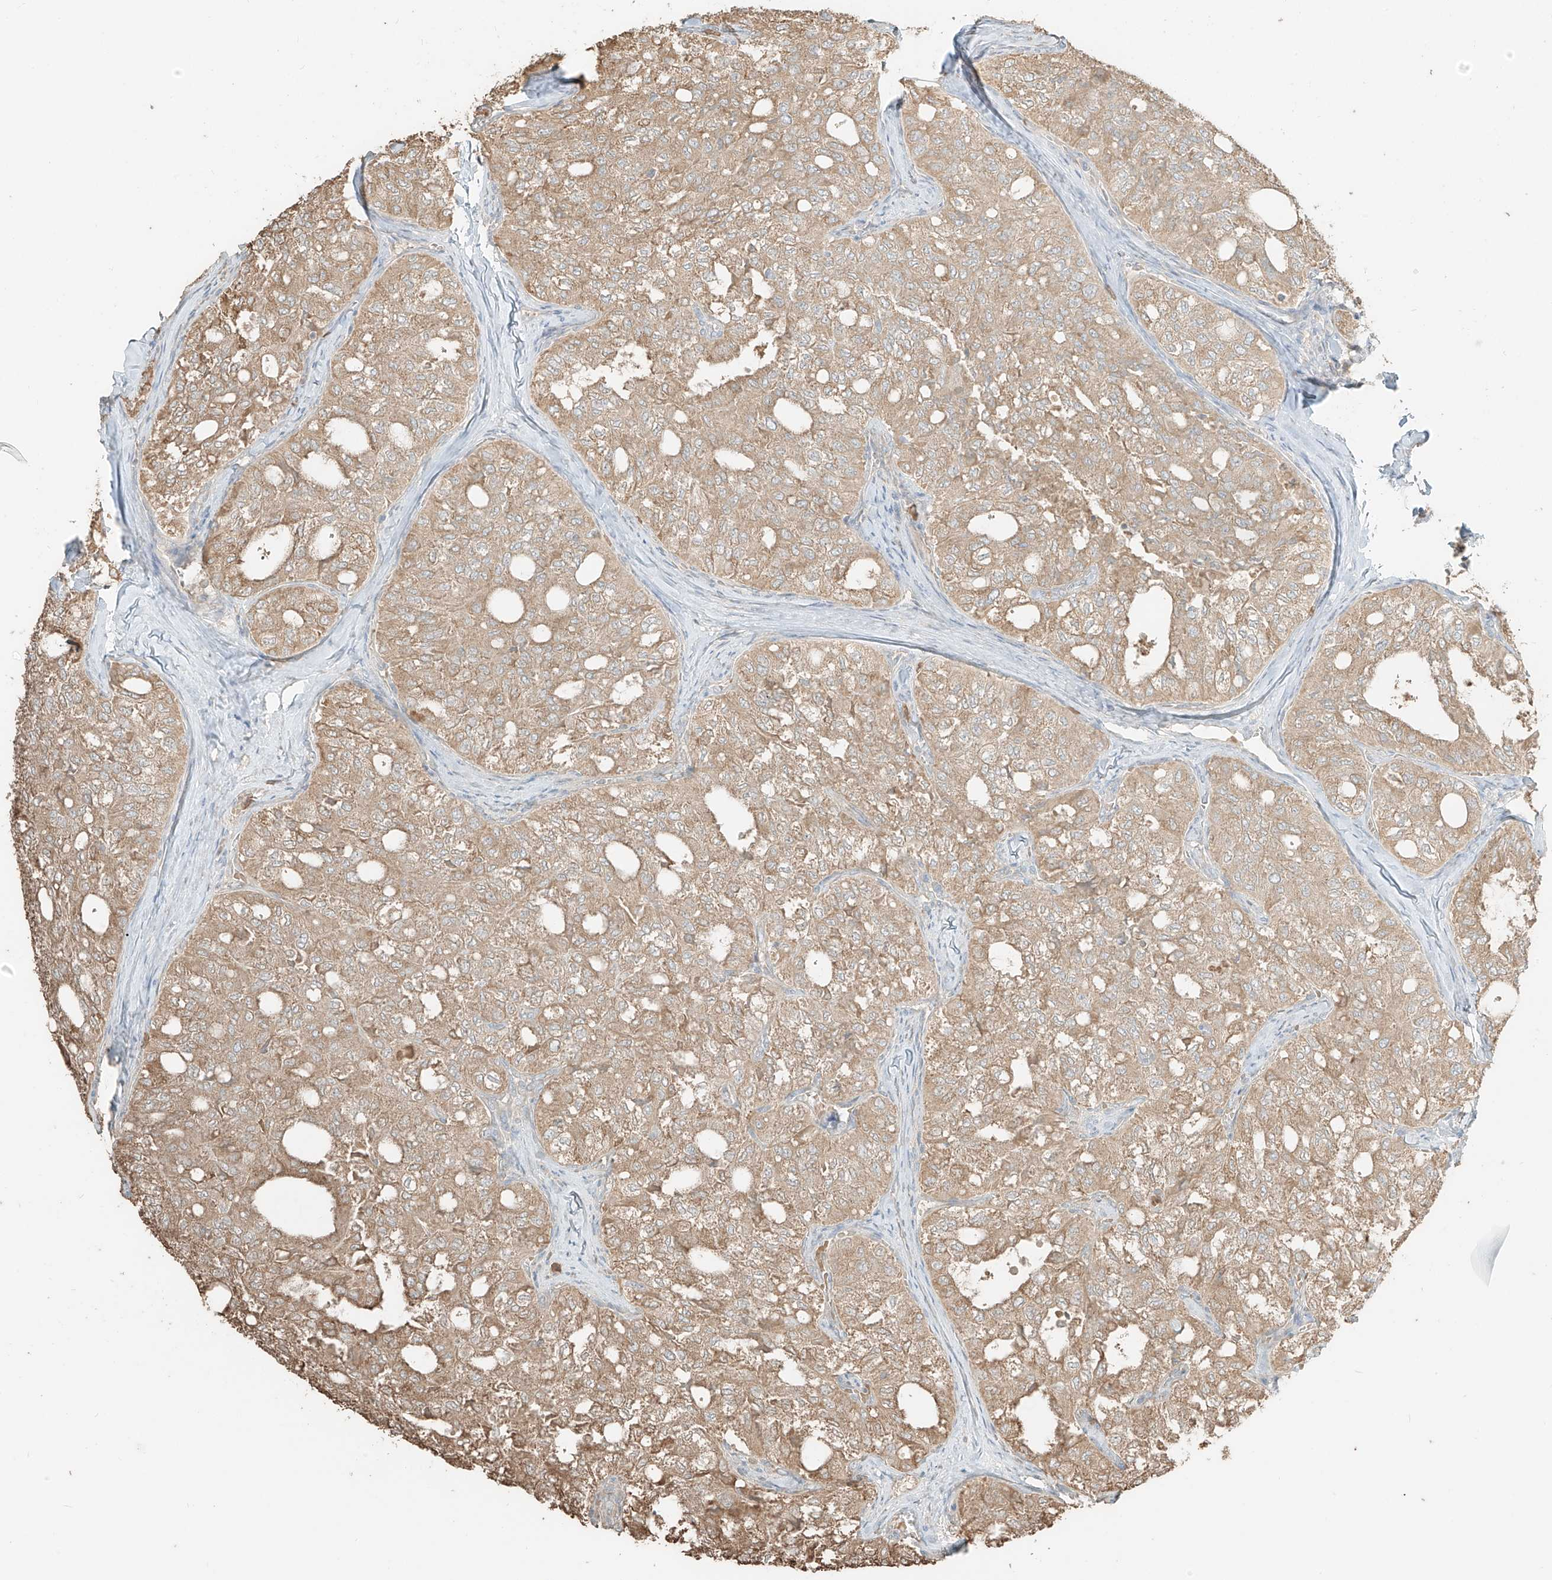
{"staining": {"intensity": "moderate", "quantity": ">75%", "location": "cytoplasmic/membranous"}, "tissue": "thyroid cancer", "cell_type": "Tumor cells", "image_type": "cancer", "snomed": [{"axis": "morphology", "description": "Follicular adenoma carcinoma, NOS"}, {"axis": "topography", "description": "Thyroid gland"}], "caption": "Immunohistochemical staining of human follicular adenoma carcinoma (thyroid) displays medium levels of moderate cytoplasmic/membranous expression in approximately >75% of tumor cells. The protein is stained brown, and the nuclei are stained in blue (DAB IHC with brightfield microscopy, high magnification).", "gene": "RFTN2", "patient": {"sex": "male", "age": 75}}